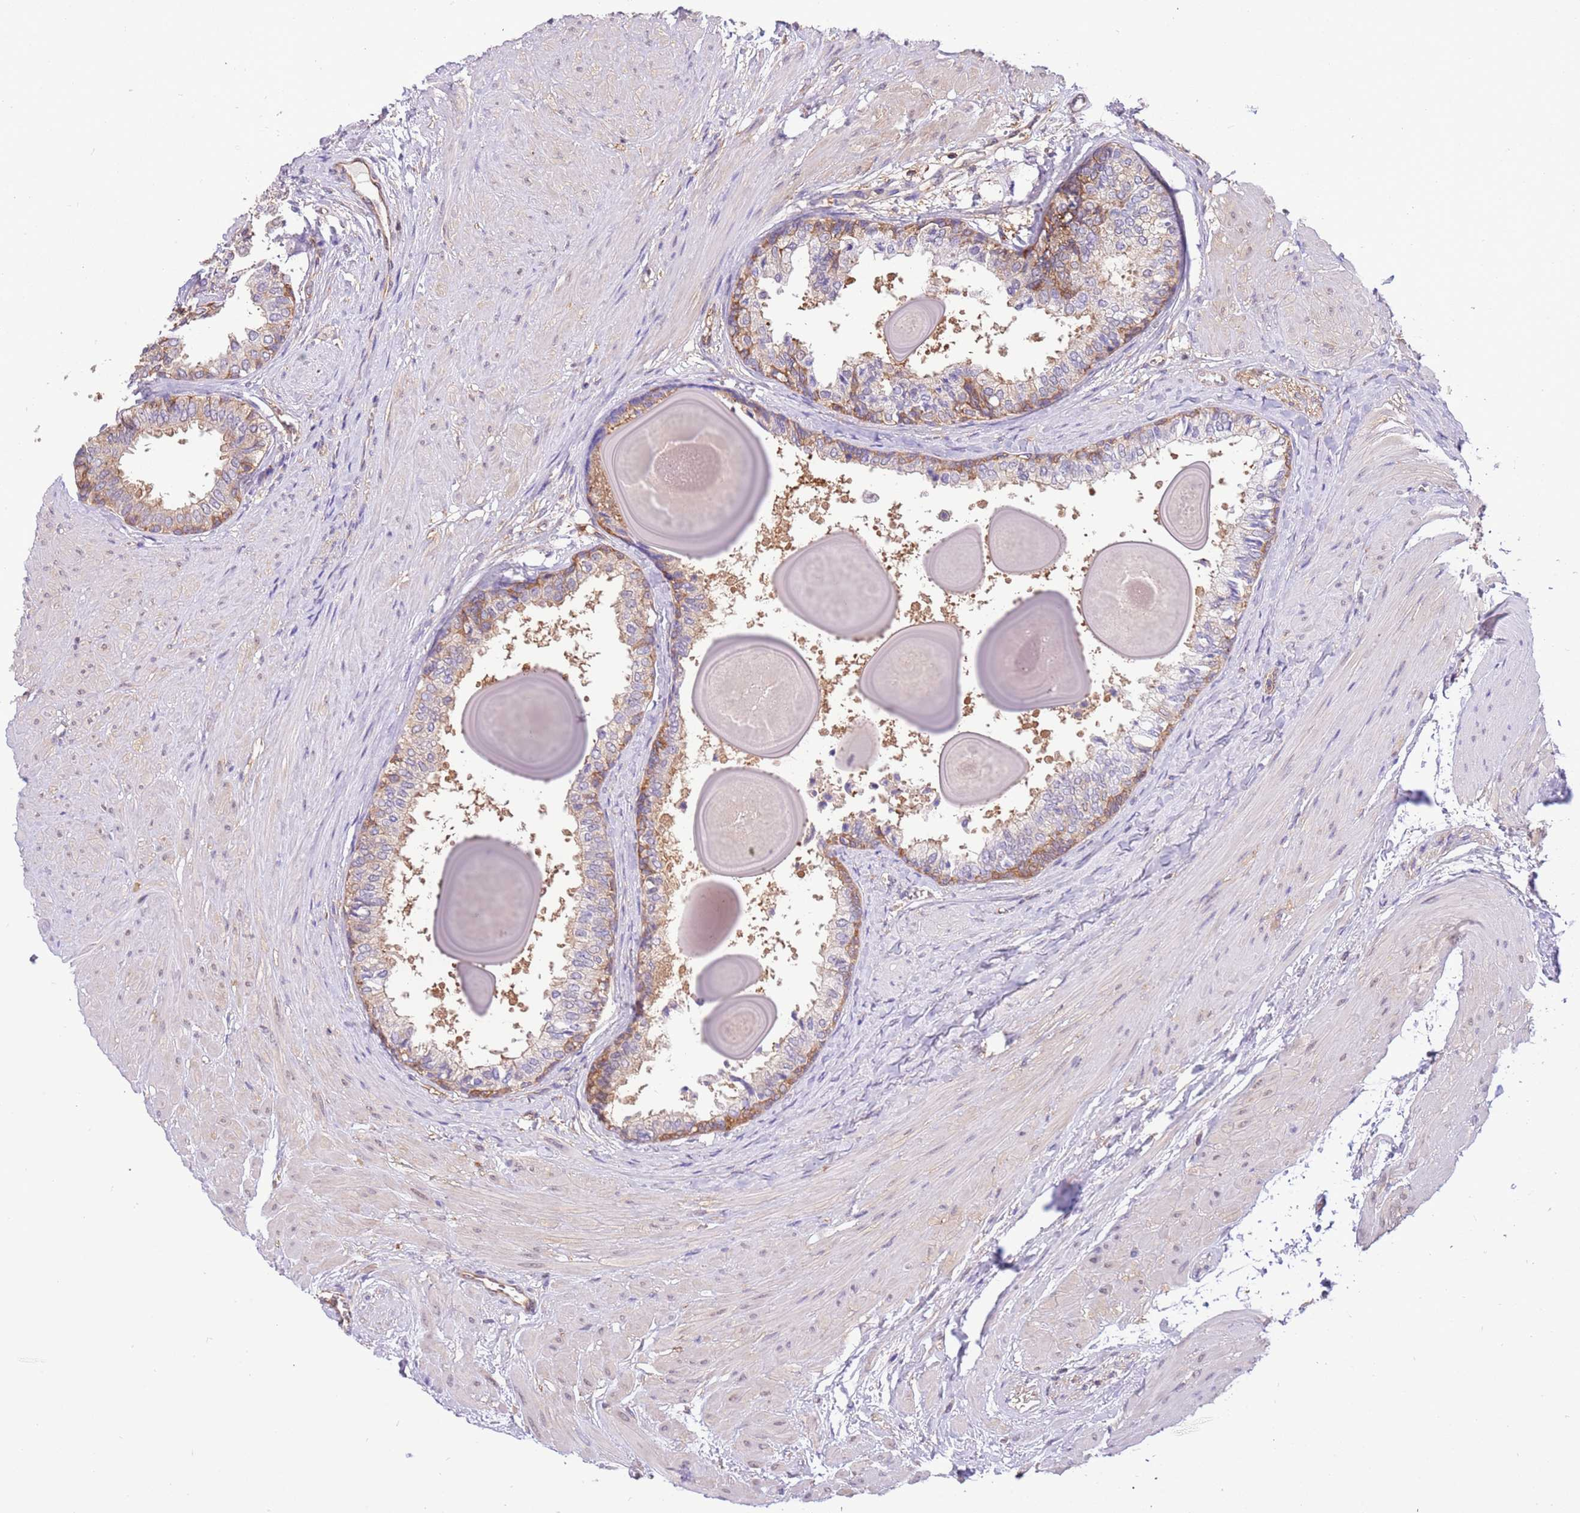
{"staining": {"intensity": "moderate", "quantity": "25%-75%", "location": "cytoplasmic/membranous"}, "tissue": "prostate", "cell_type": "Glandular cells", "image_type": "normal", "snomed": [{"axis": "morphology", "description": "Normal tissue, NOS"}, {"axis": "topography", "description": "Prostate"}], "caption": "Prostate stained for a protein exhibits moderate cytoplasmic/membranous positivity in glandular cells. (DAB (3,3'-diaminobenzidine) IHC, brown staining for protein, blue staining for nuclei).", "gene": "STIP1", "patient": {"sex": "male", "age": 48}}